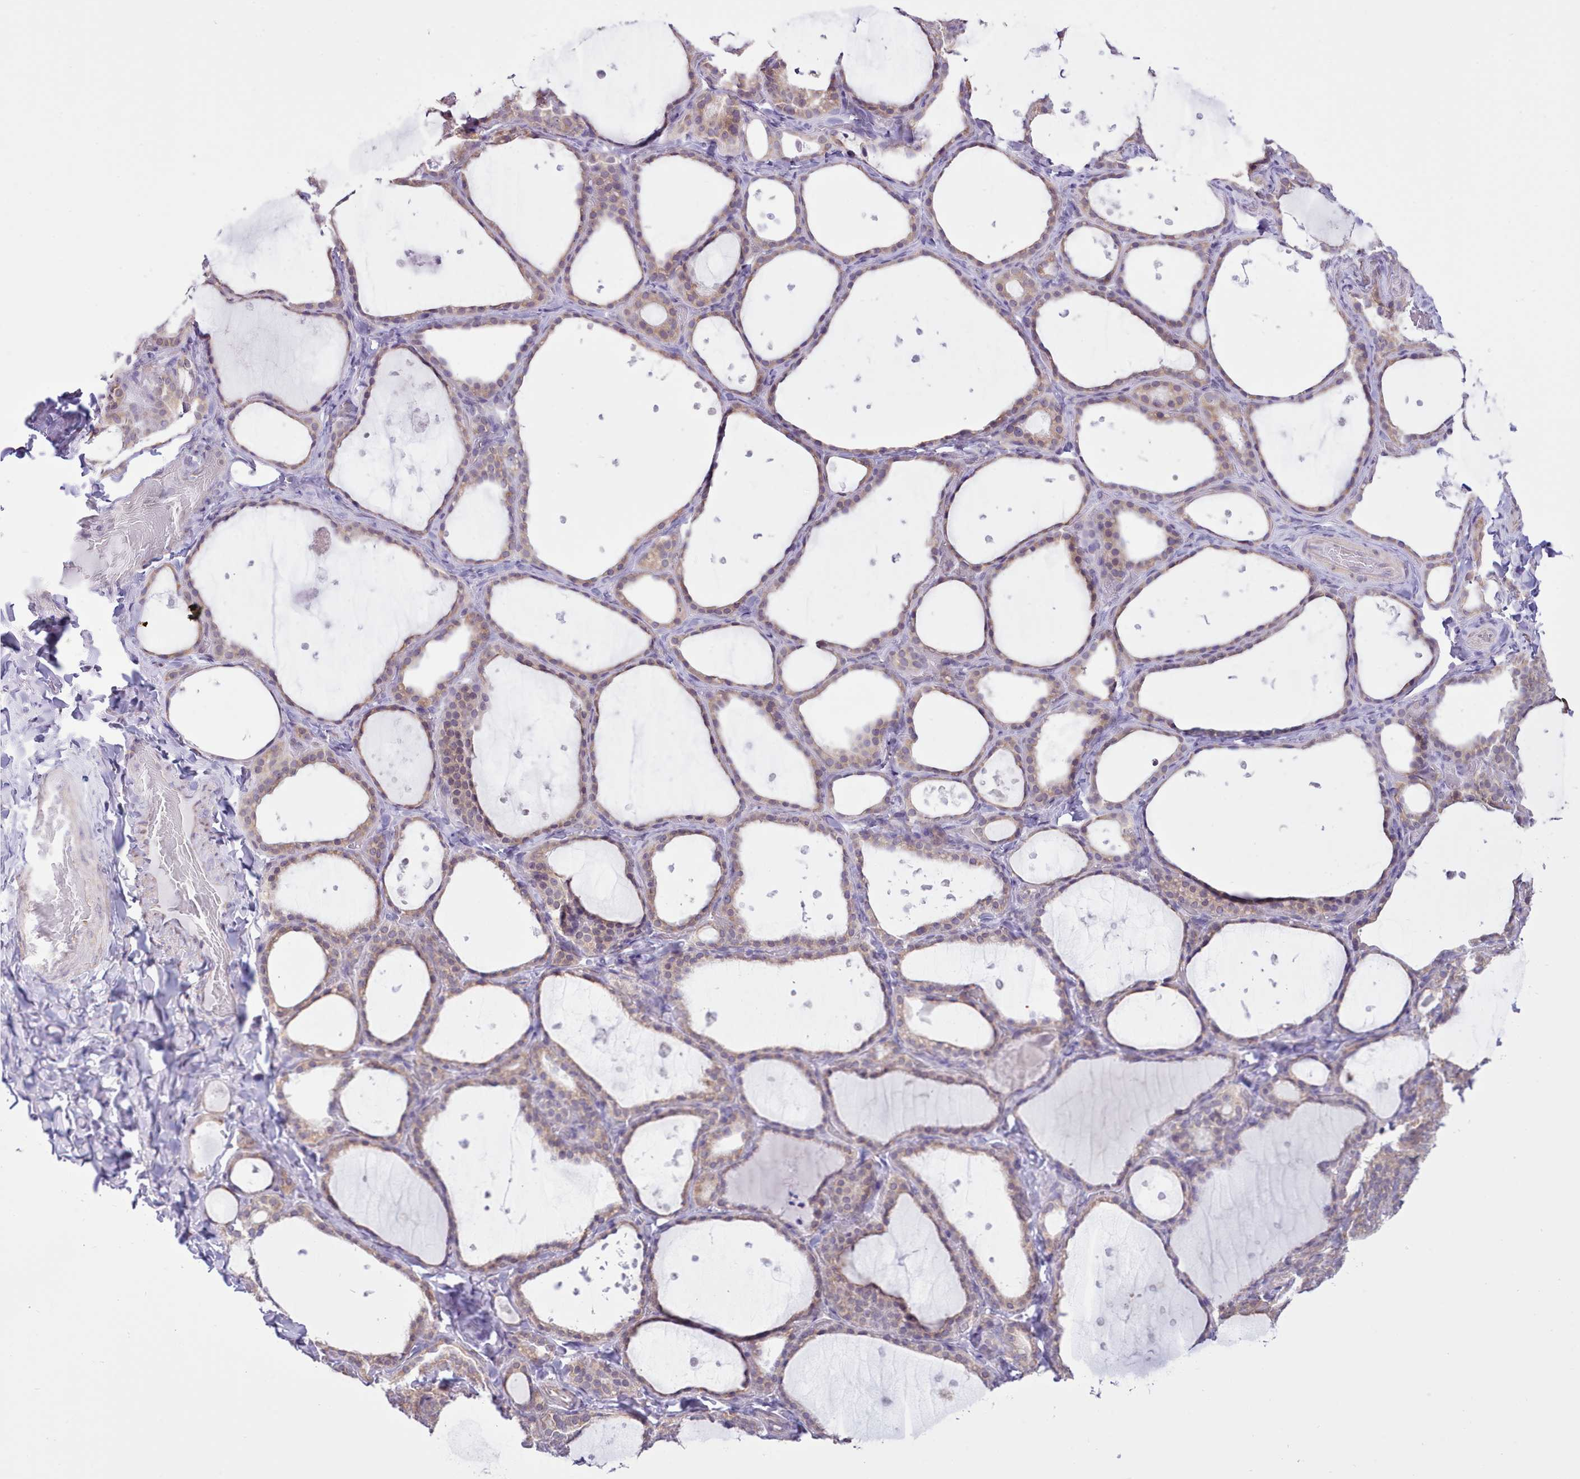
{"staining": {"intensity": "weak", "quantity": ">75%", "location": "cytoplasmic/membranous"}, "tissue": "thyroid gland", "cell_type": "Glandular cells", "image_type": "normal", "snomed": [{"axis": "morphology", "description": "Normal tissue, NOS"}, {"axis": "topography", "description": "Thyroid gland"}], "caption": "Immunohistochemistry micrograph of benign thyroid gland: human thyroid gland stained using IHC reveals low levels of weak protein expression localized specifically in the cytoplasmic/membranous of glandular cells, appearing as a cytoplasmic/membranous brown color.", "gene": "SEC61B", "patient": {"sex": "female", "age": 44}}